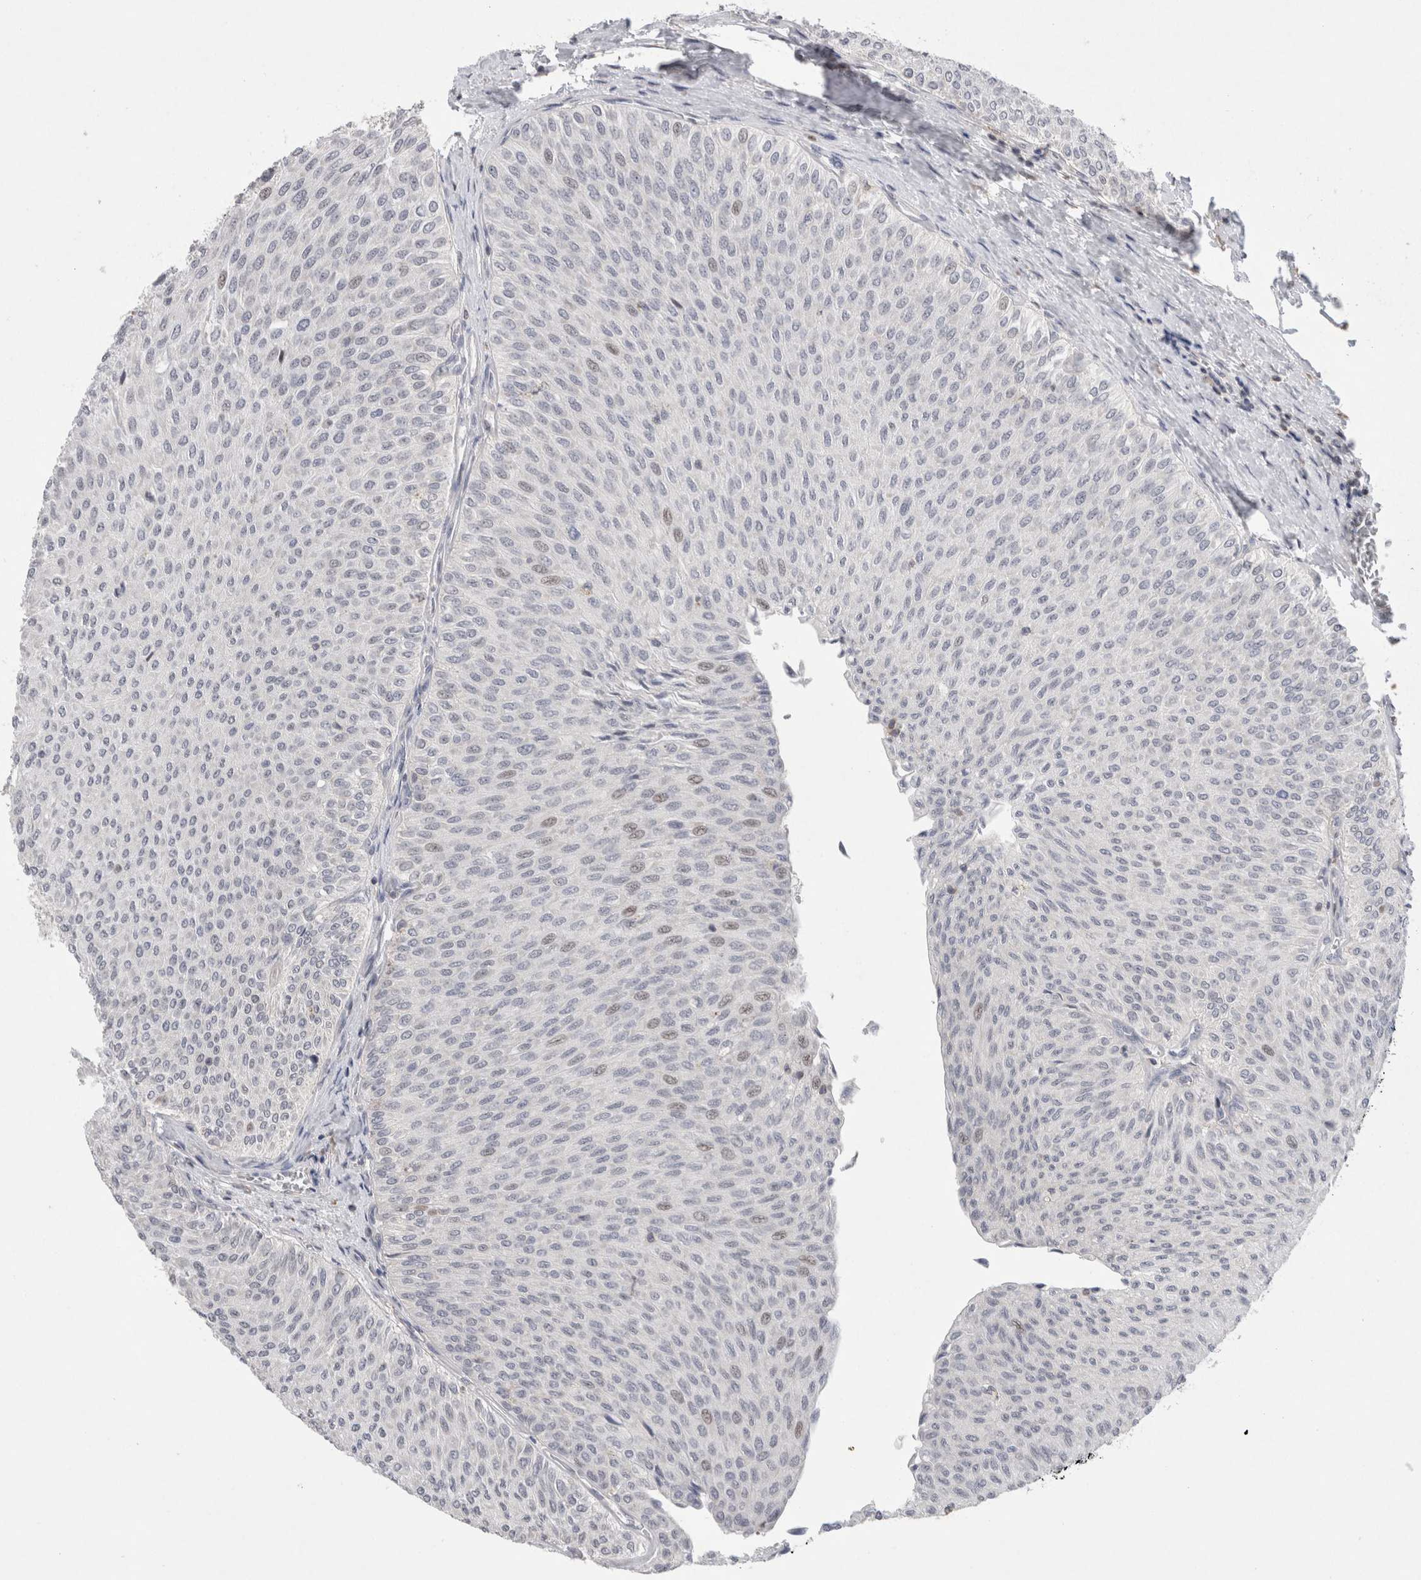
{"staining": {"intensity": "weak", "quantity": "<25%", "location": "nuclear"}, "tissue": "urothelial cancer", "cell_type": "Tumor cells", "image_type": "cancer", "snomed": [{"axis": "morphology", "description": "Urothelial carcinoma, Low grade"}, {"axis": "topography", "description": "Urinary bladder"}], "caption": "Tumor cells are negative for protein expression in human urothelial cancer.", "gene": "AGMAT", "patient": {"sex": "male", "age": 78}}